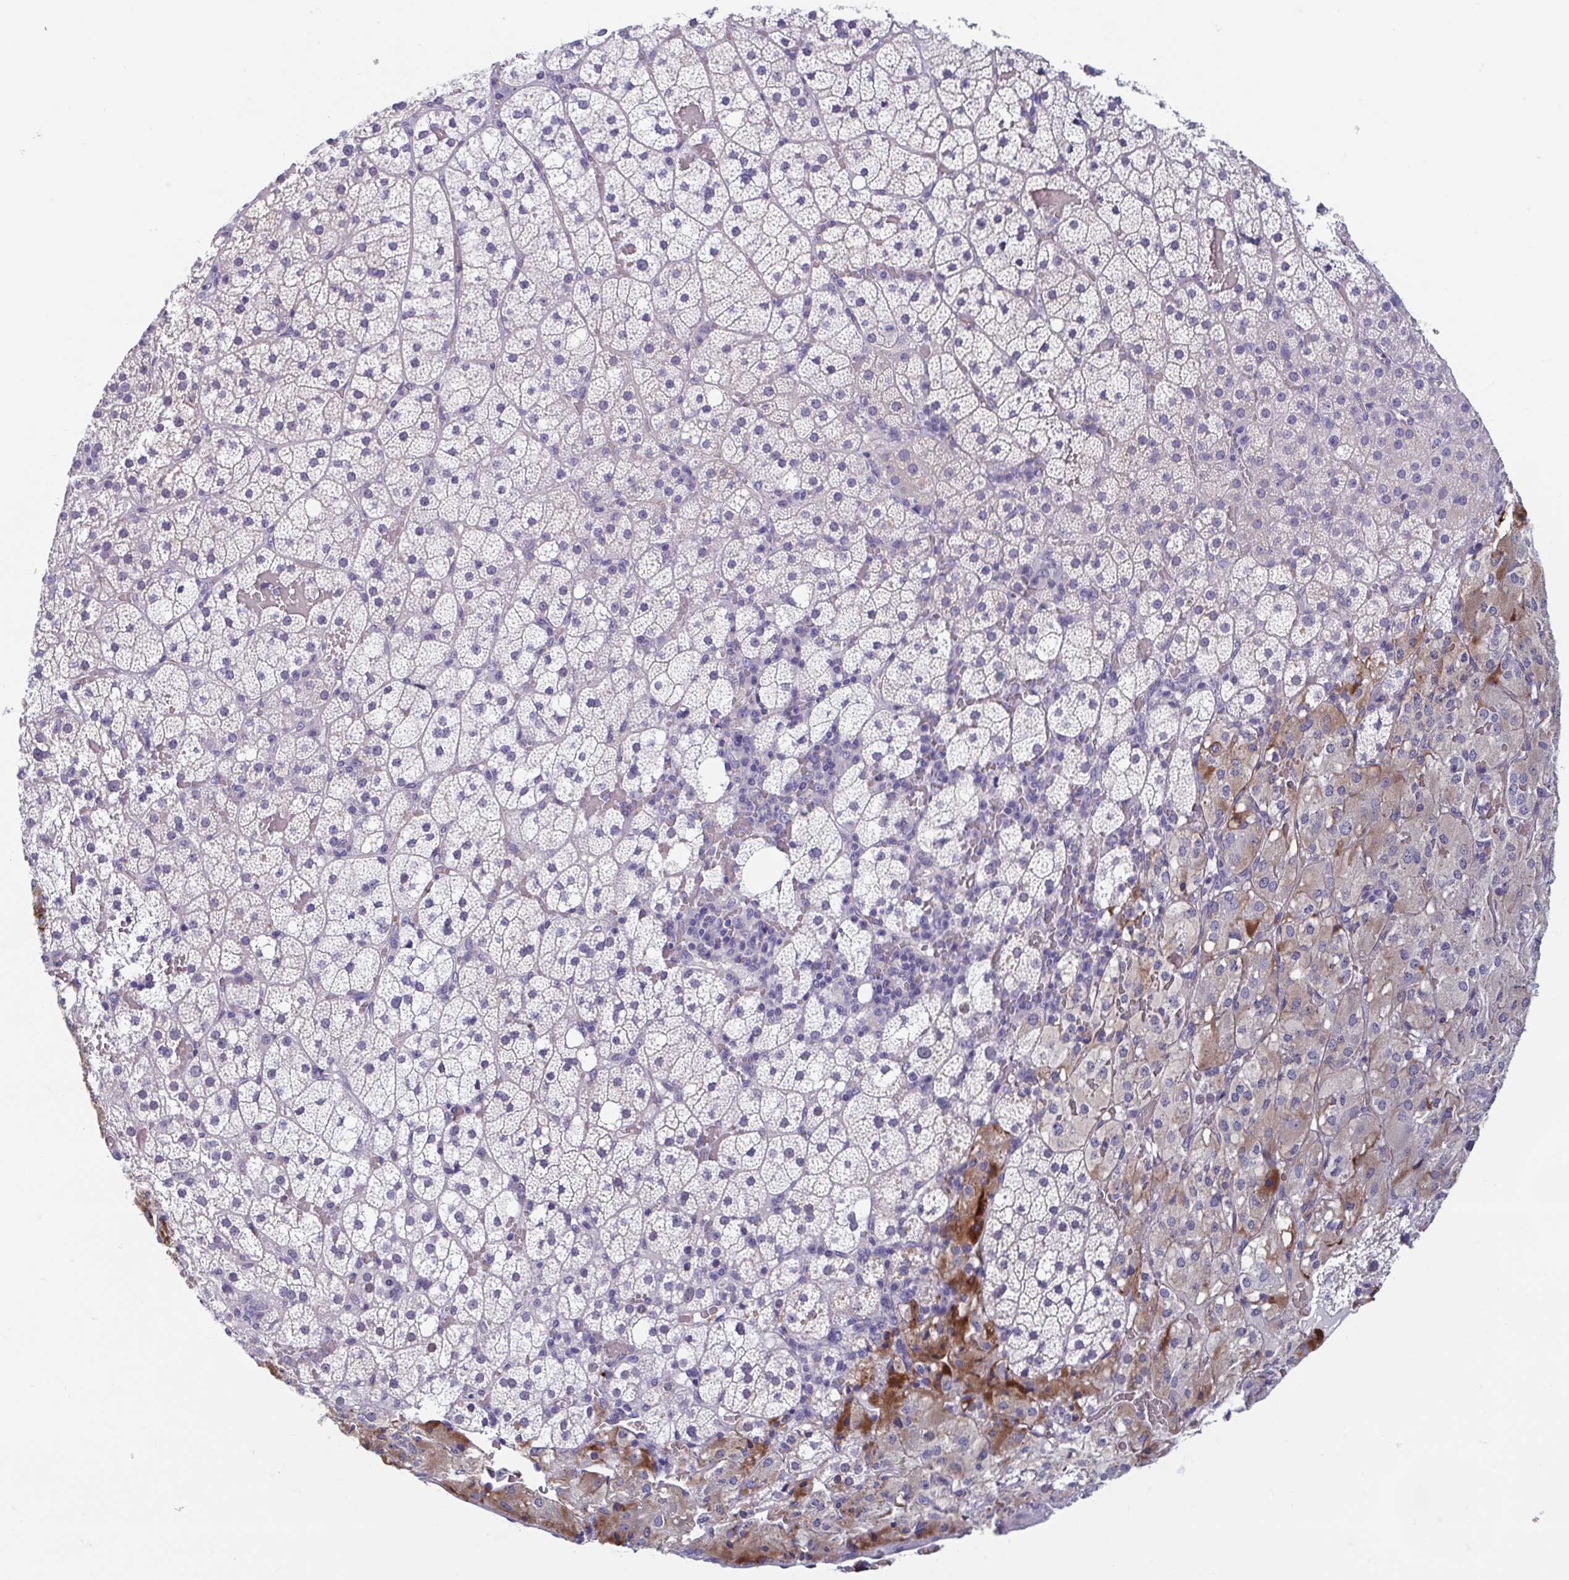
{"staining": {"intensity": "negative", "quantity": "none", "location": "none"}, "tissue": "adrenal gland", "cell_type": "Glandular cells", "image_type": "normal", "snomed": [{"axis": "morphology", "description": "Normal tissue, NOS"}, {"axis": "topography", "description": "Adrenal gland"}], "caption": "Adrenal gland was stained to show a protein in brown. There is no significant staining in glandular cells. (Stains: DAB (3,3'-diaminobenzidine) IHC with hematoxylin counter stain, Microscopy: brightfield microscopy at high magnification).", "gene": "MORC4", "patient": {"sex": "male", "age": 53}}